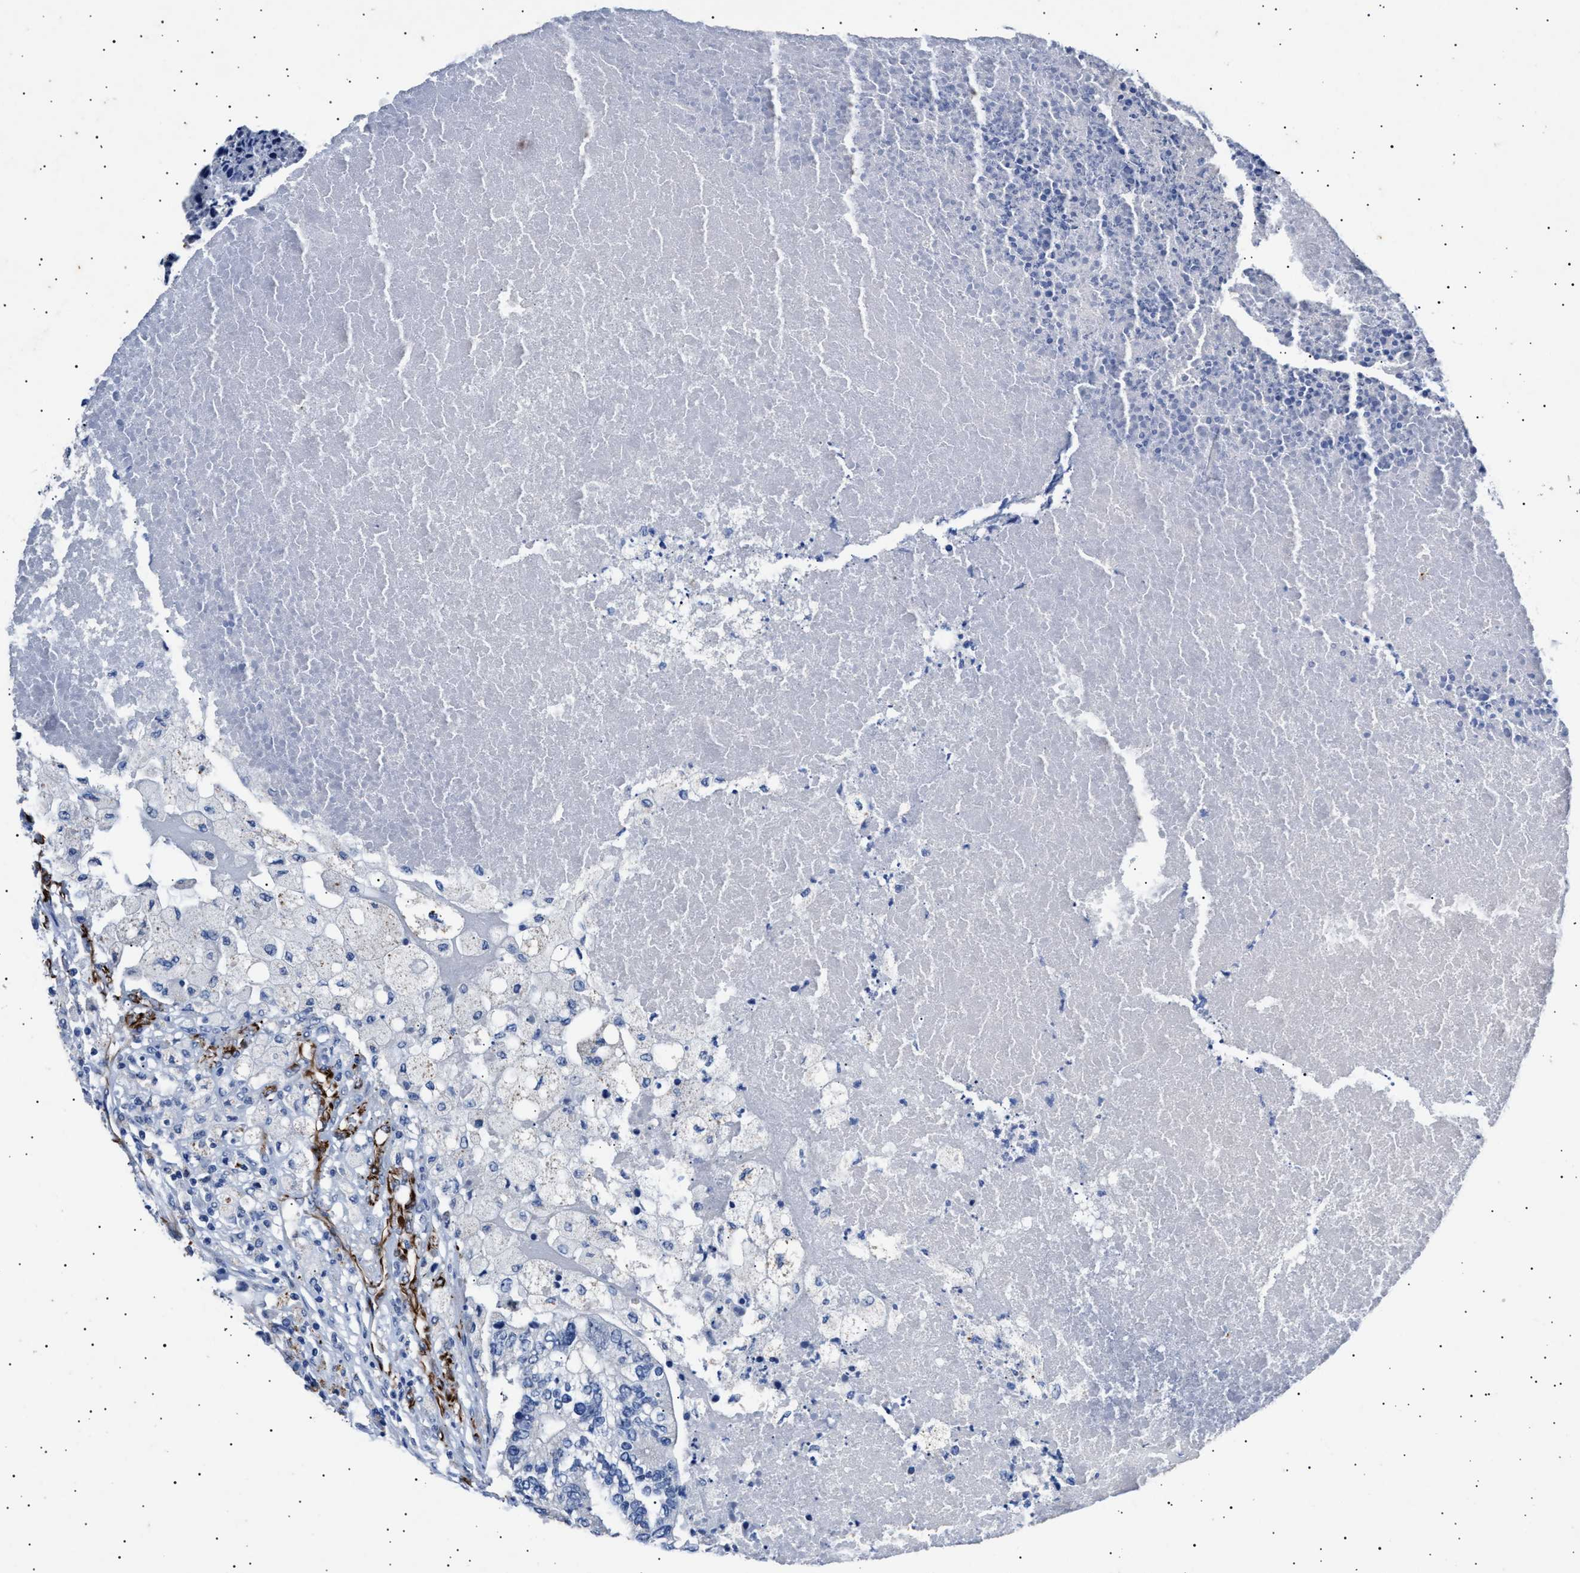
{"staining": {"intensity": "negative", "quantity": "none", "location": "none"}, "tissue": "colorectal cancer", "cell_type": "Tumor cells", "image_type": "cancer", "snomed": [{"axis": "morphology", "description": "Adenocarcinoma, NOS"}, {"axis": "topography", "description": "Colon"}], "caption": "Image shows no protein positivity in tumor cells of colorectal cancer tissue.", "gene": "OLFML2A", "patient": {"sex": "female", "age": 67}}